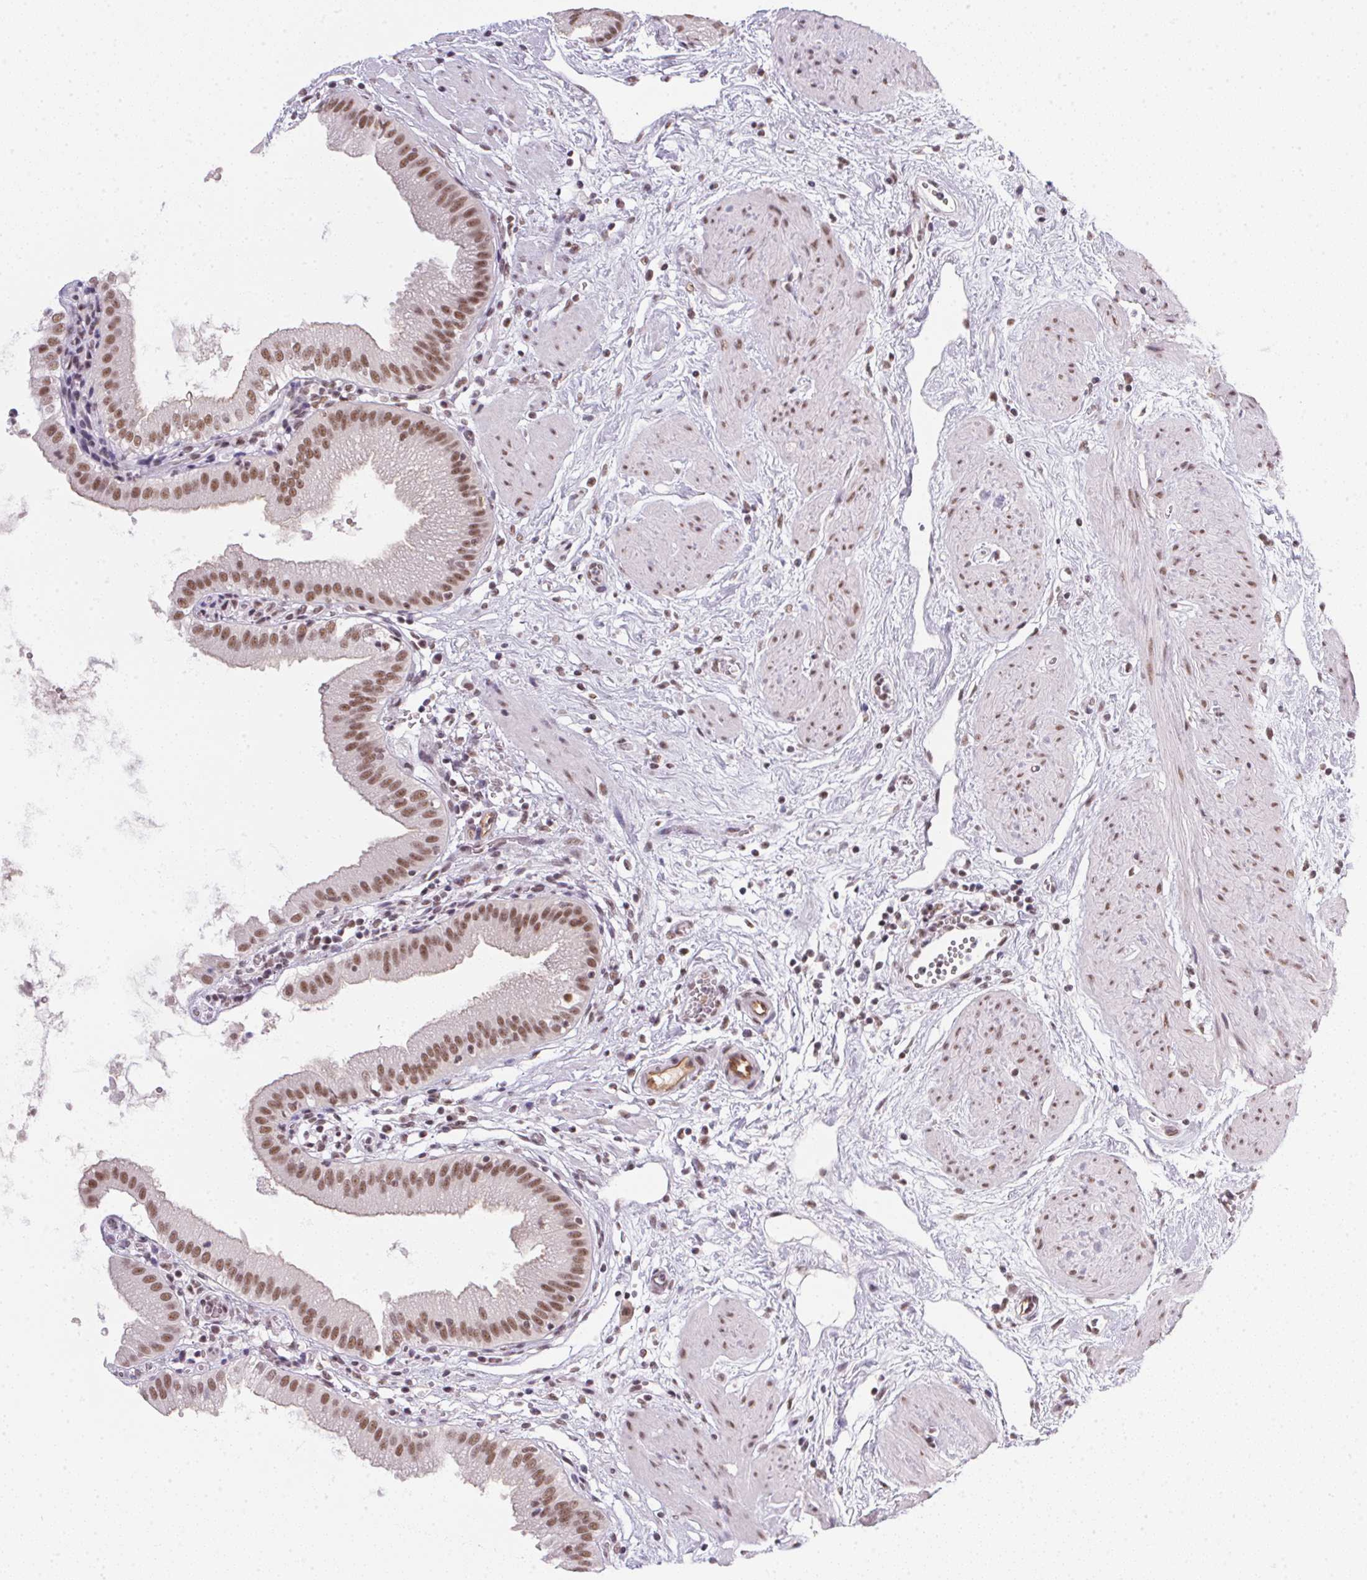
{"staining": {"intensity": "moderate", "quantity": ">75%", "location": "nuclear"}, "tissue": "gallbladder", "cell_type": "Glandular cells", "image_type": "normal", "snomed": [{"axis": "morphology", "description": "Normal tissue, NOS"}, {"axis": "topography", "description": "Gallbladder"}], "caption": "High-magnification brightfield microscopy of normal gallbladder stained with DAB (3,3'-diaminobenzidine) (brown) and counterstained with hematoxylin (blue). glandular cells exhibit moderate nuclear expression is appreciated in approximately>75% of cells.", "gene": "SRSF7", "patient": {"sex": "female", "age": 65}}